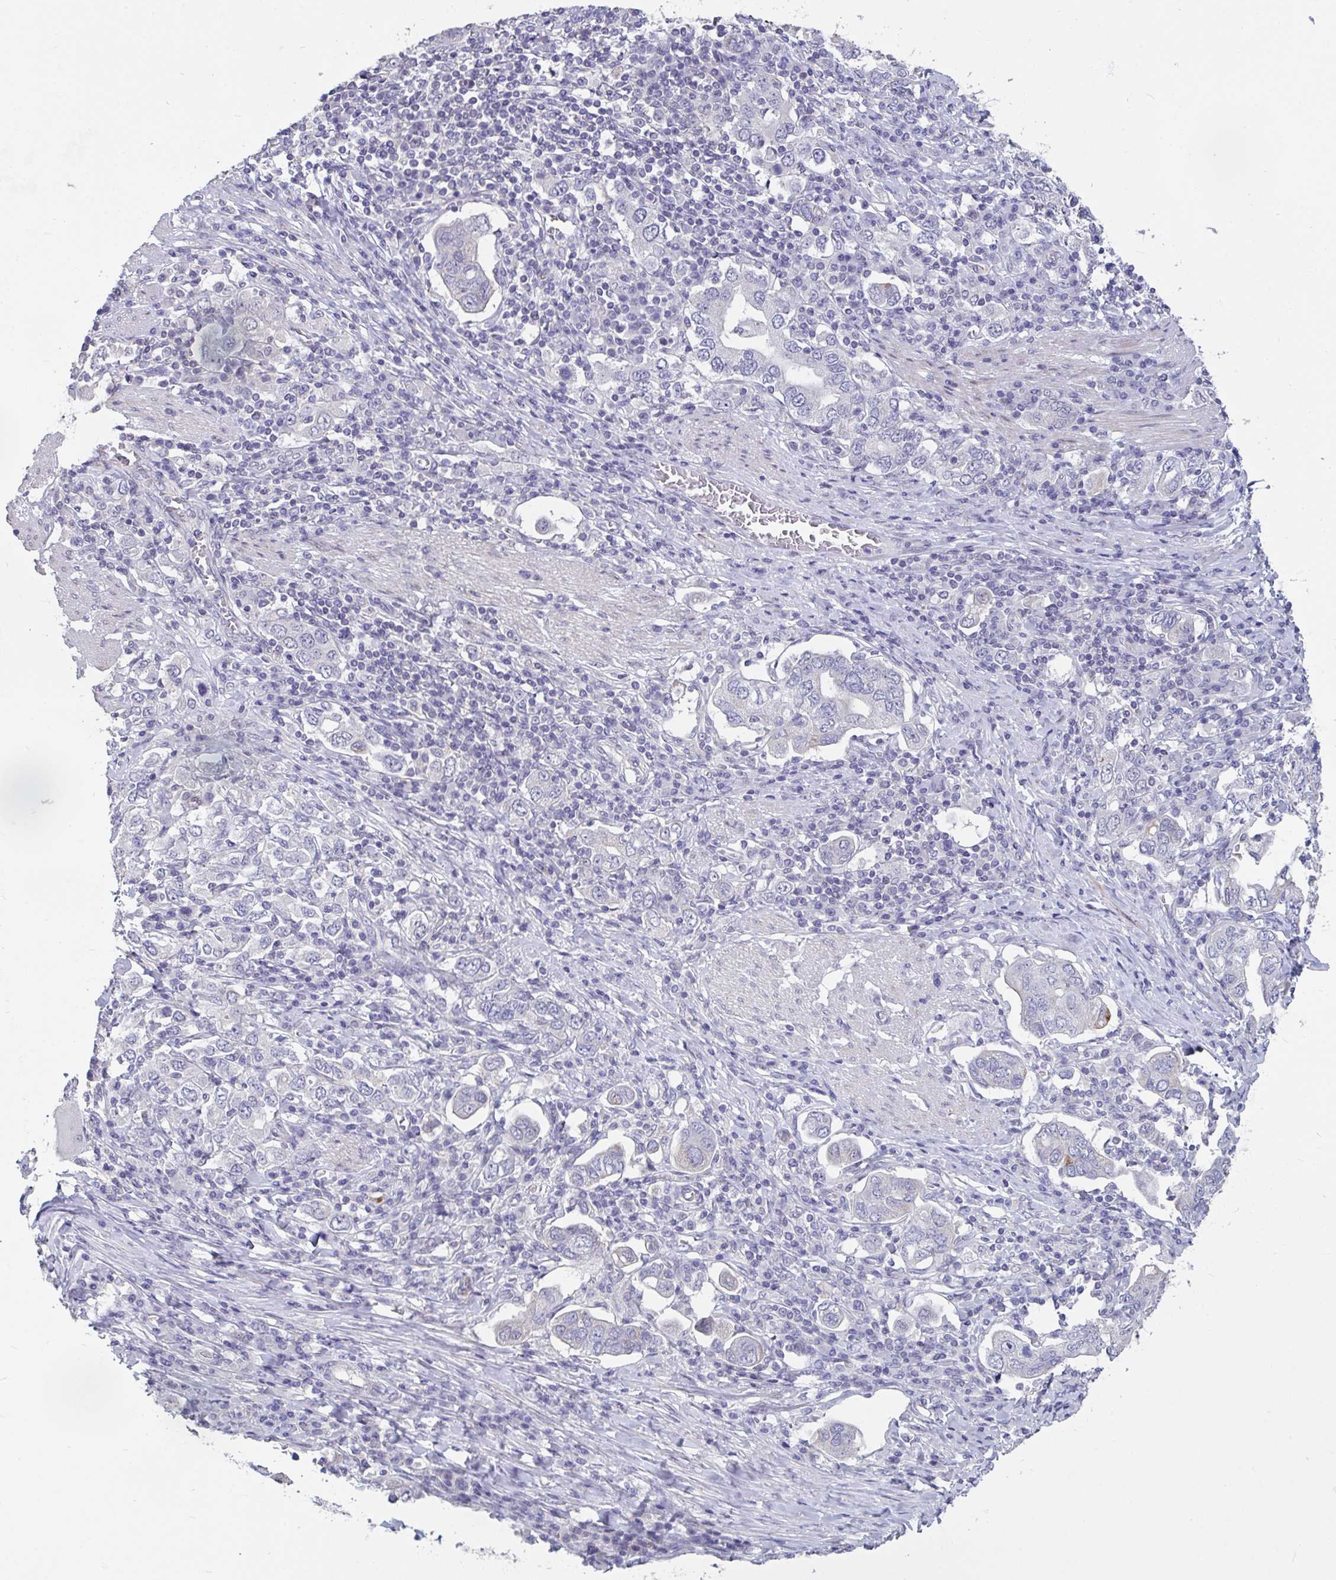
{"staining": {"intensity": "negative", "quantity": "none", "location": "none"}, "tissue": "stomach cancer", "cell_type": "Tumor cells", "image_type": "cancer", "snomed": [{"axis": "morphology", "description": "Adenocarcinoma, NOS"}, {"axis": "topography", "description": "Stomach, upper"}, {"axis": "topography", "description": "Stomach"}], "caption": "Immunohistochemistry image of neoplastic tissue: stomach adenocarcinoma stained with DAB displays no significant protein positivity in tumor cells.", "gene": "FAM156B", "patient": {"sex": "male", "age": 62}}